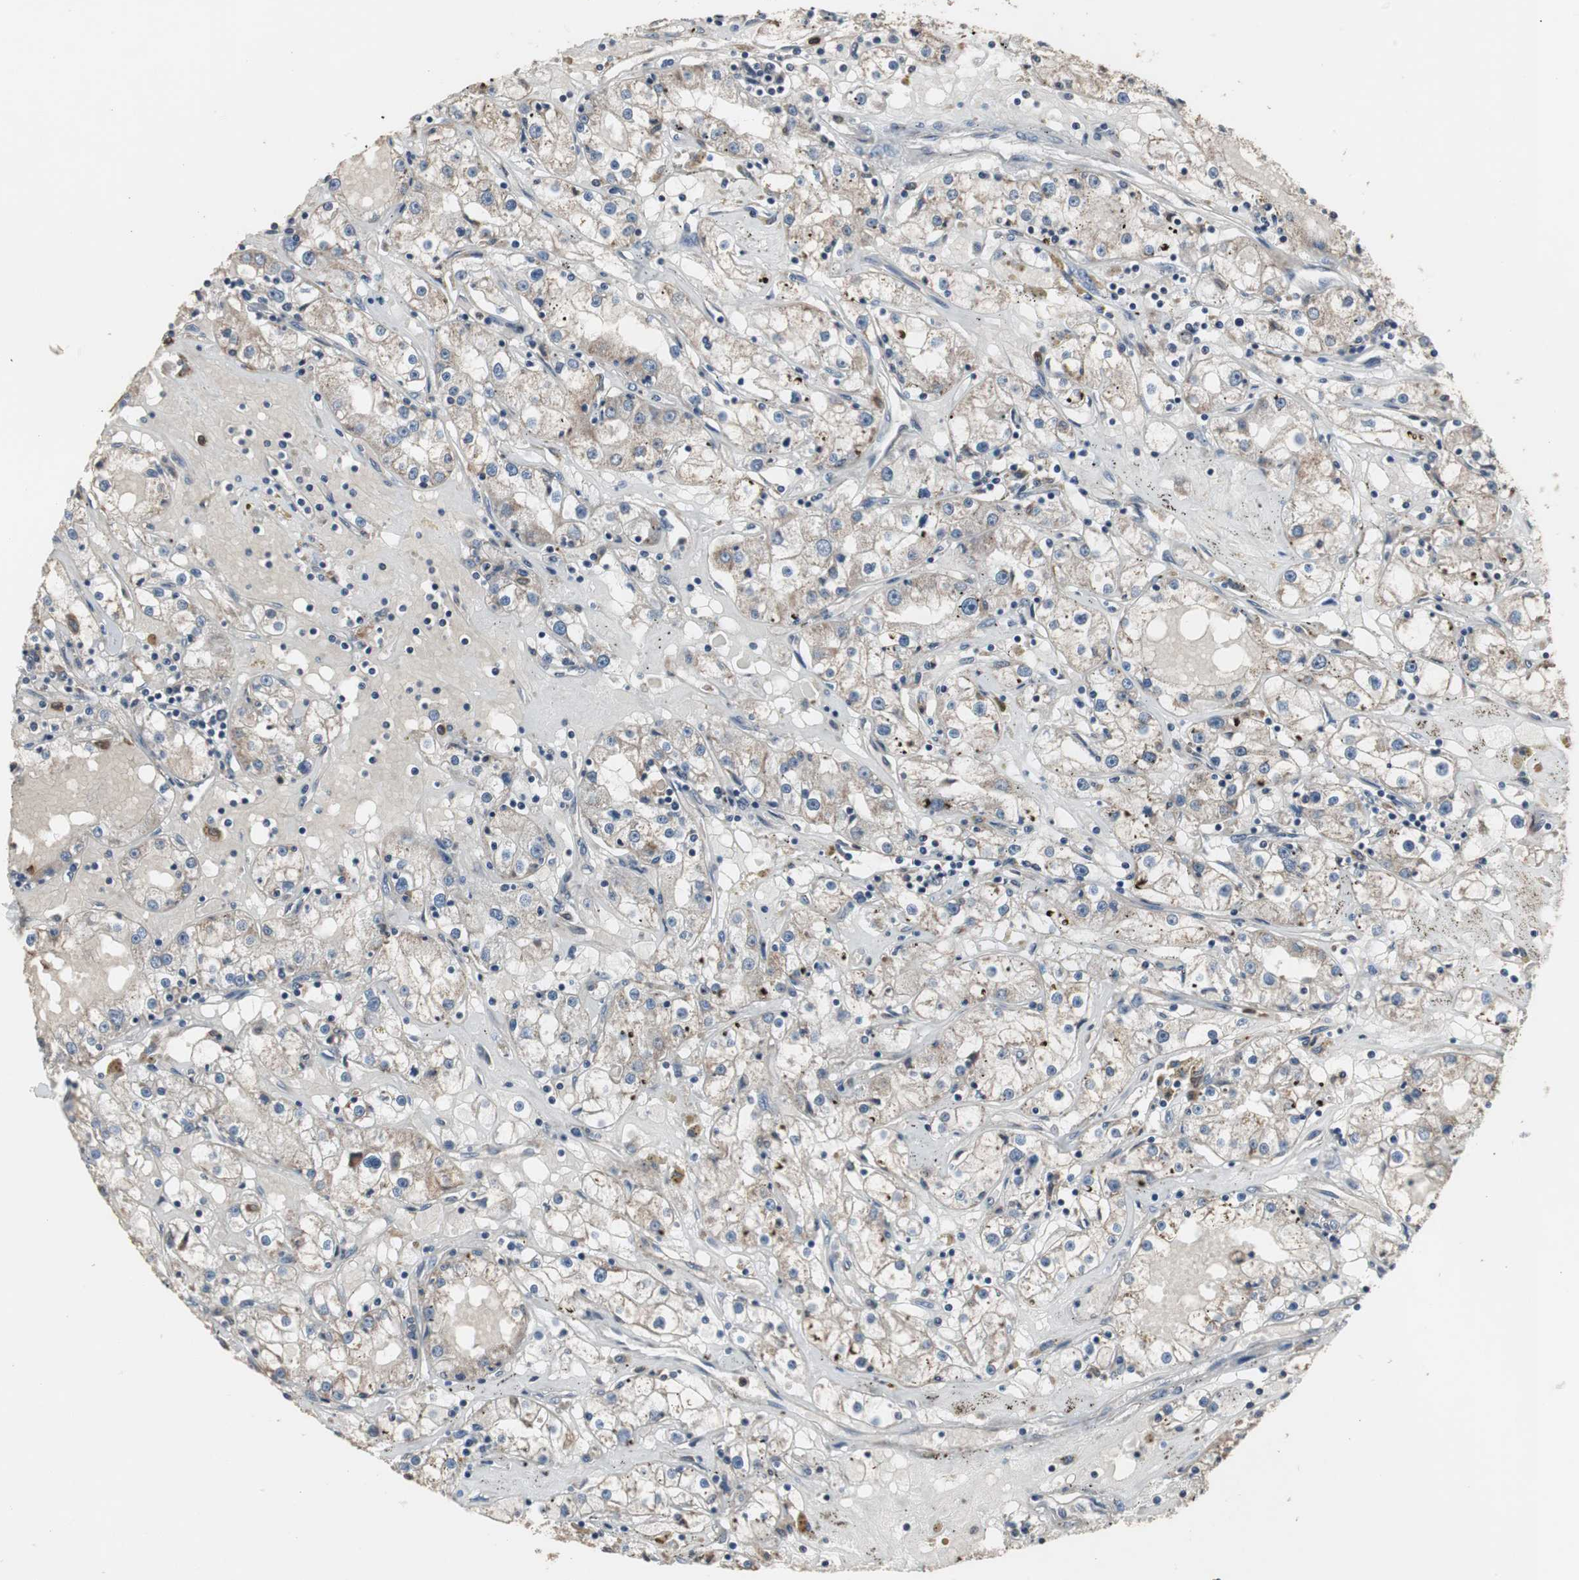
{"staining": {"intensity": "weak", "quantity": ">75%", "location": "cytoplasmic/membranous"}, "tissue": "renal cancer", "cell_type": "Tumor cells", "image_type": "cancer", "snomed": [{"axis": "morphology", "description": "Adenocarcinoma, NOS"}, {"axis": "topography", "description": "Kidney"}], "caption": "Renal adenocarcinoma tissue exhibits weak cytoplasmic/membranous expression in about >75% of tumor cells, visualized by immunohistochemistry. (DAB IHC, brown staining for protein, blue staining for nuclei).", "gene": "NCF2", "patient": {"sex": "male", "age": 56}}